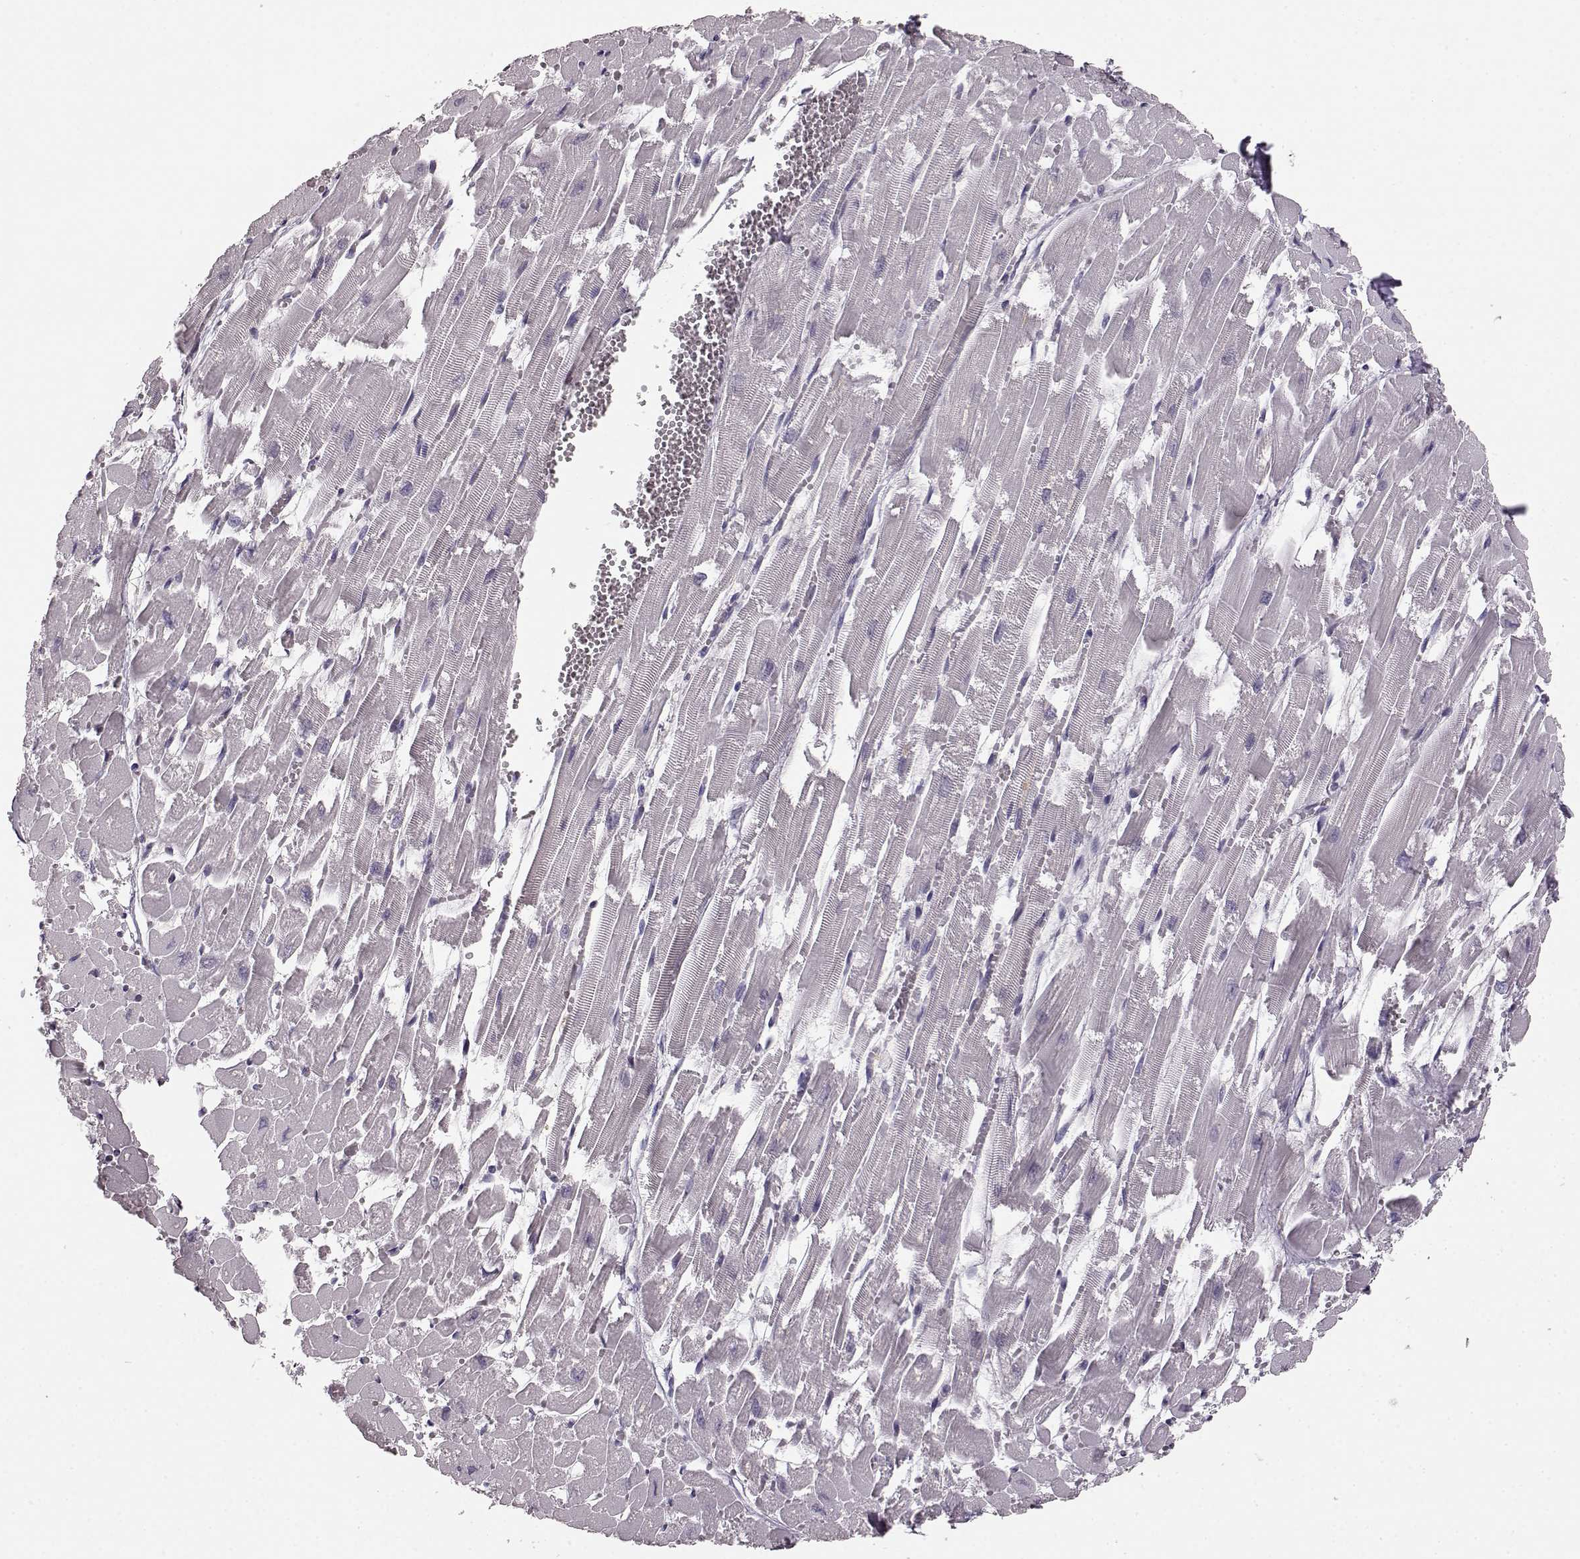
{"staining": {"intensity": "negative", "quantity": "none", "location": "none"}, "tissue": "heart muscle", "cell_type": "Cardiomyocytes", "image_type": "normal", "snomed": [{"axis": "morphology", "description": "Normal tissue, NOS"}, {"axis": "topography", "description": "Heart"}], "caption": "The IHC micrograph has no significant expression in cardiomyocytes of heart muscle. Nuclei are stained in blue.", "gene": "GABRG3", "patient": {"sex": "female", "age": 52}}